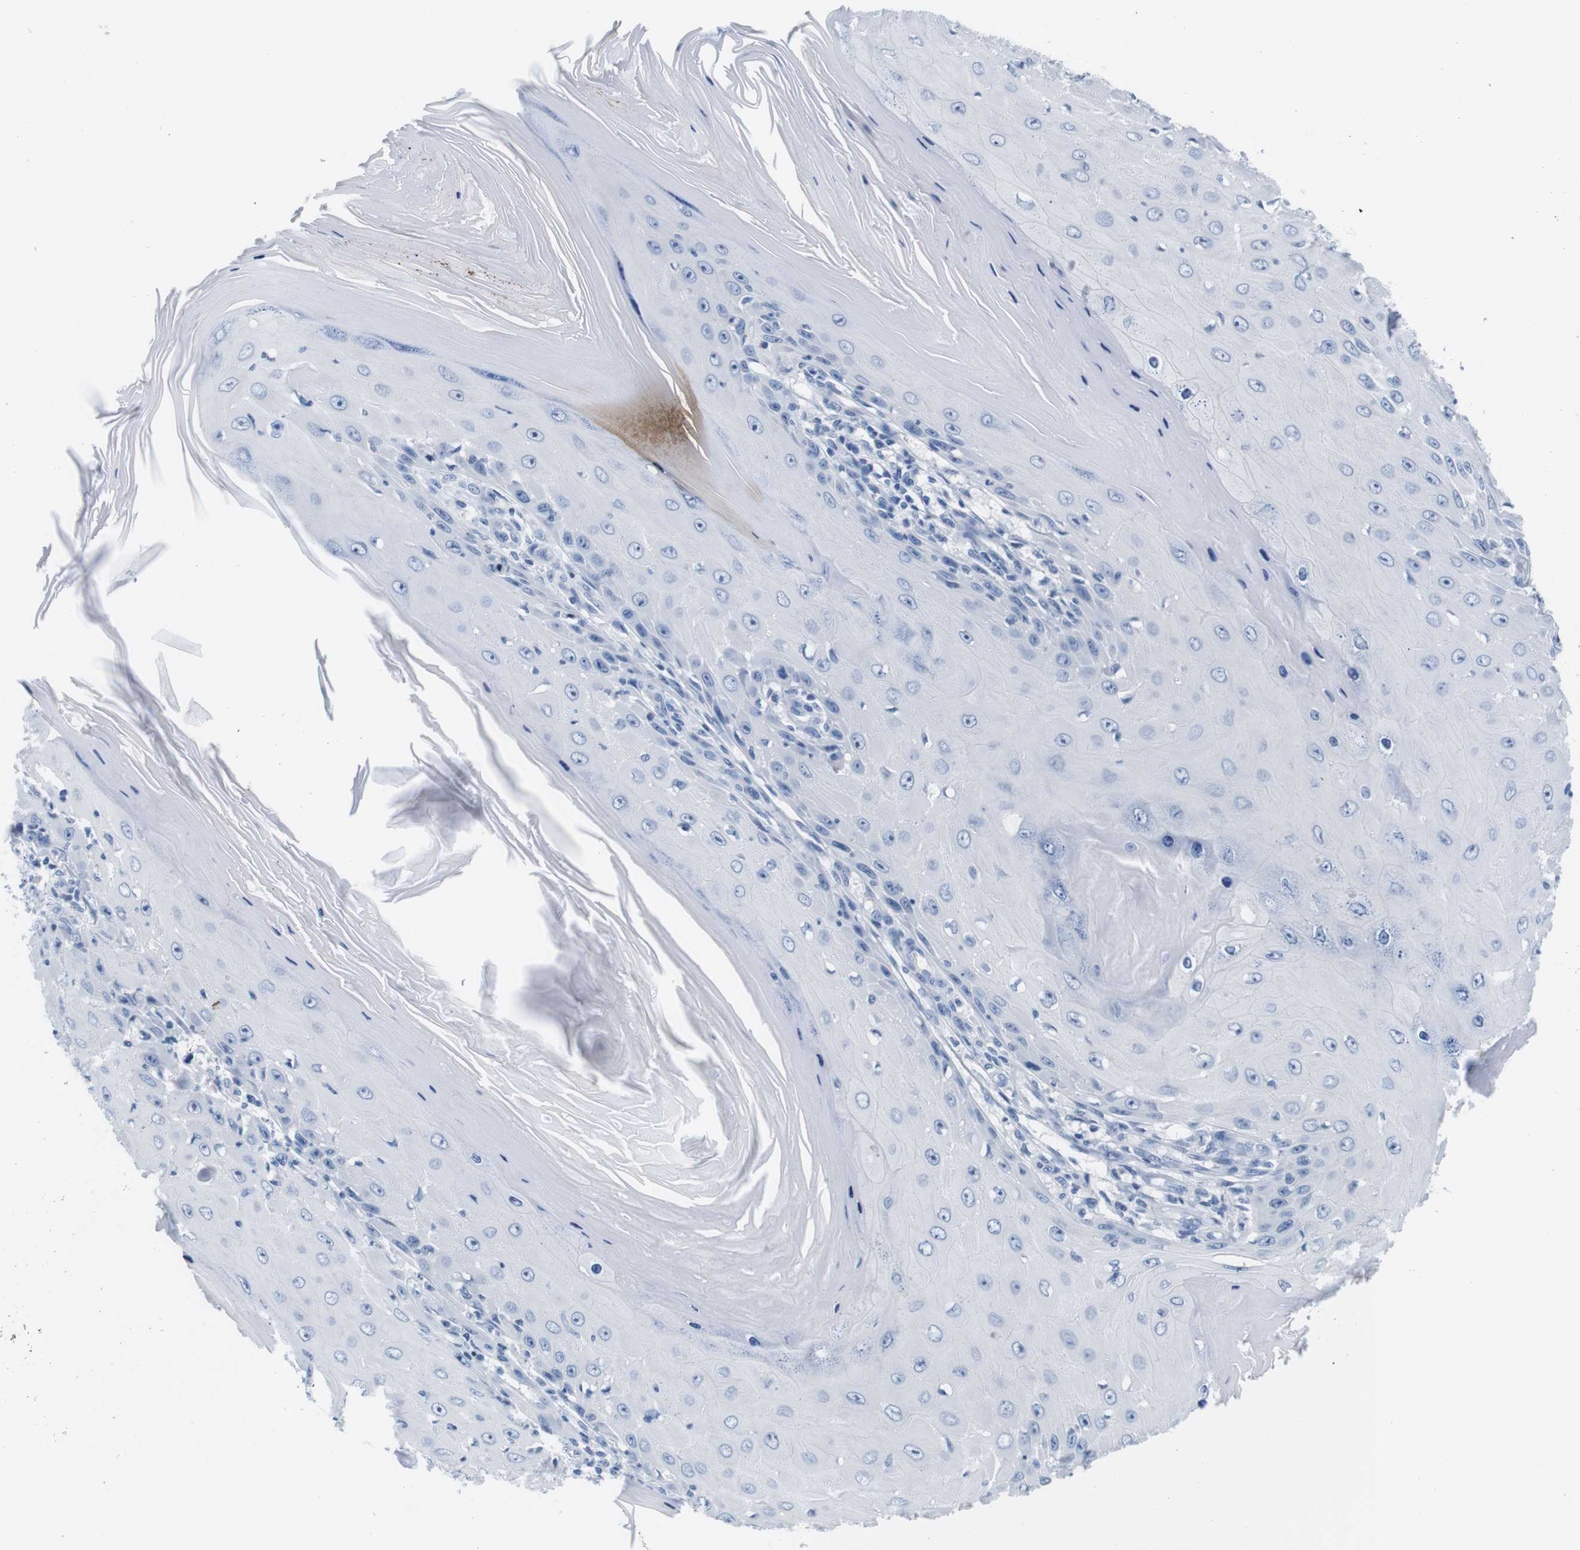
{"staining": {"intensity": "negative", "quantity": "none", "location": "none"}, "tissue": "skin cancer", "cell_type": "Tumor cells", "image_type": "cancer", "snomed": [{"axis": "morphology", "description": "Squamous cell carcinoma, NOS"}, {"axis": "topography", "description": "Skin"}], "caption": "Immunohistochemical staining of skin squamous cell carcinoma demonstrates no significant expression in tumor cells.", "gene": "MAP6", "patient": {"sex": "female", "age": 73}}